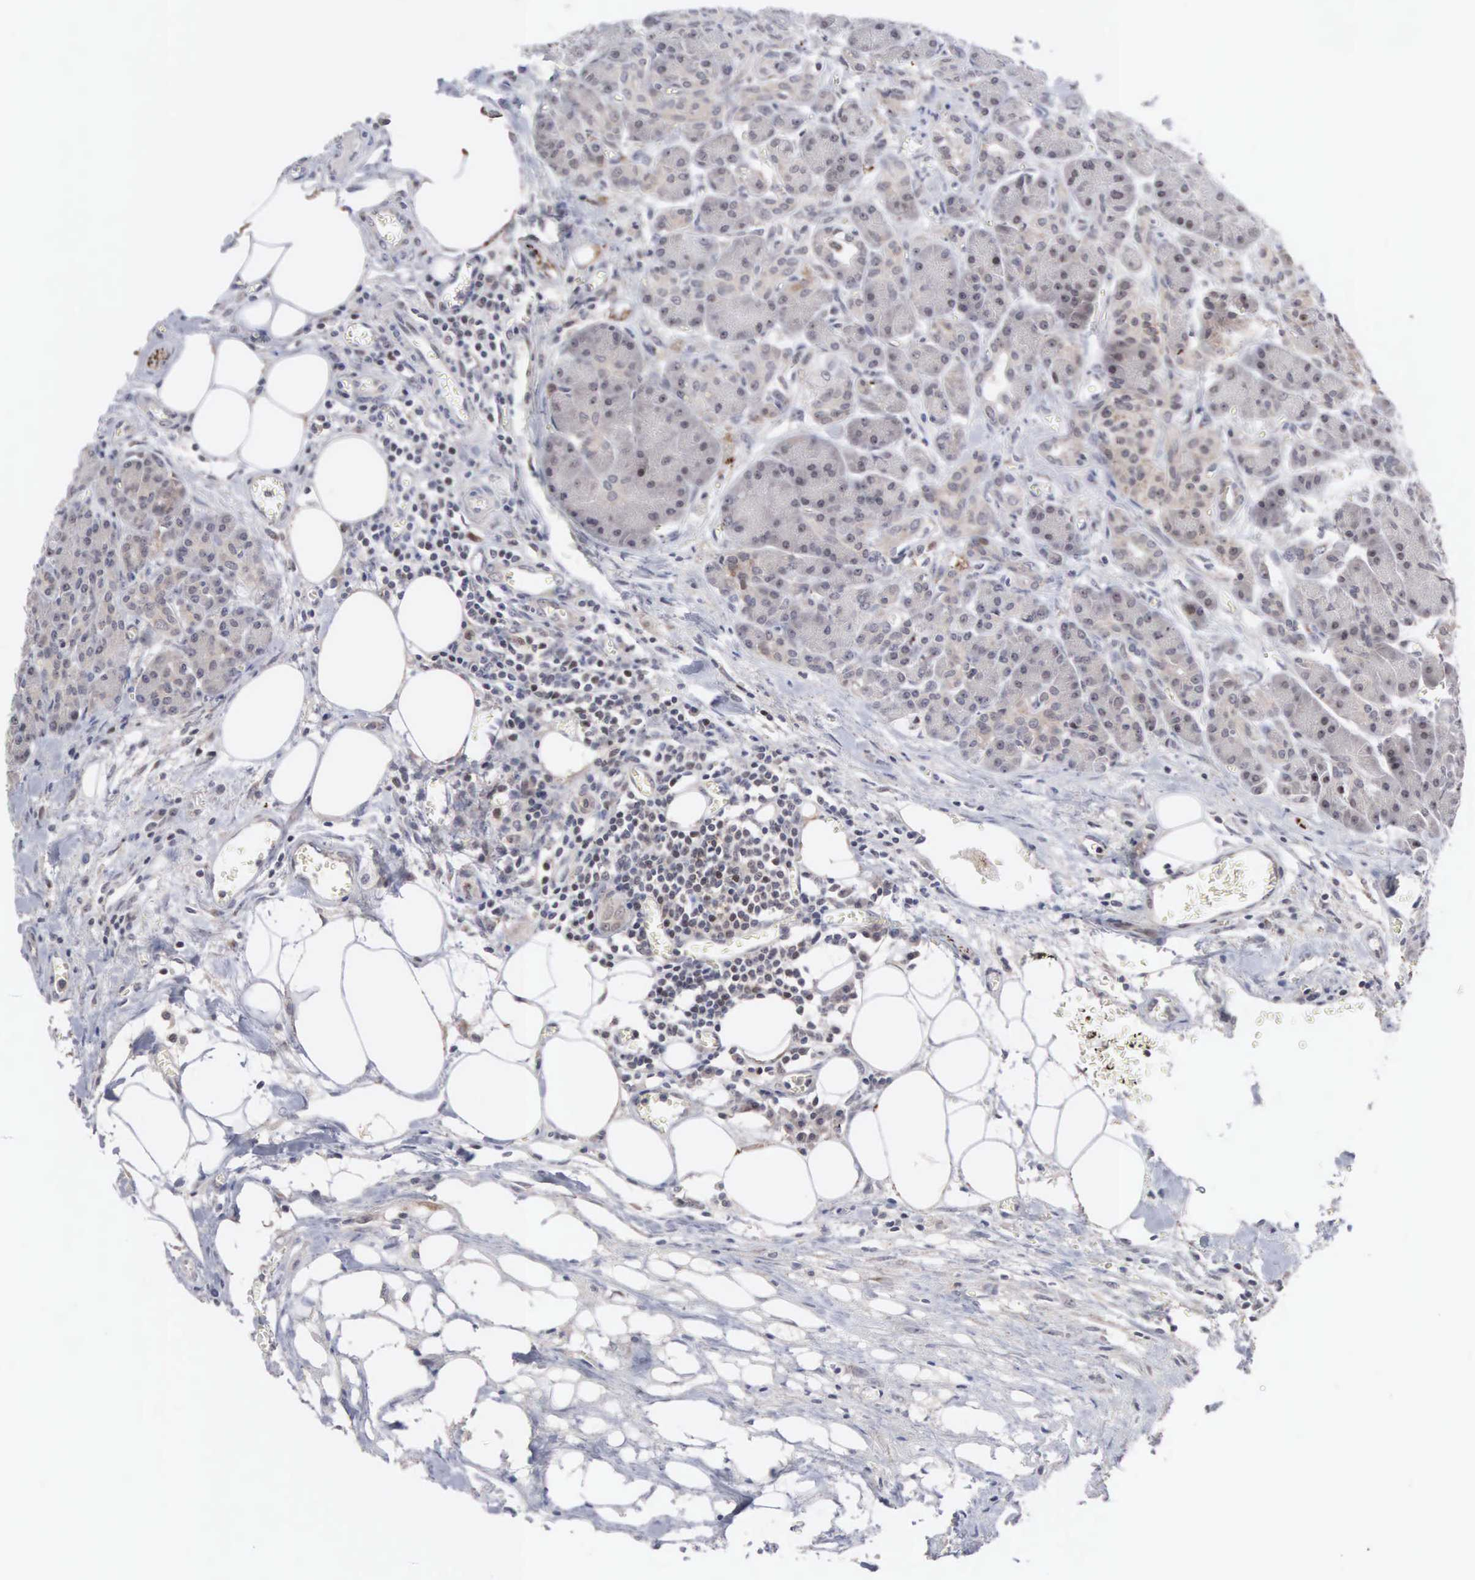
{"staining": {"intensity": "negative", "quantity": "none", "location": "none"}, "tissue": "pancreas", "cell_type": "Exocrine glandular cells", "image_type": "normal", "snomed": [{"axis": "morphology", "description": "Normal tissue, NOS"}, {"axis": "topography", "description": "Pancreas"}], "caption": "This is an IHC micrograph of normal human pancreas. There is no expression in exocrine glandular cells.", "gene": "ACOT4", "patient": {"sex": "male", "age": 73}}